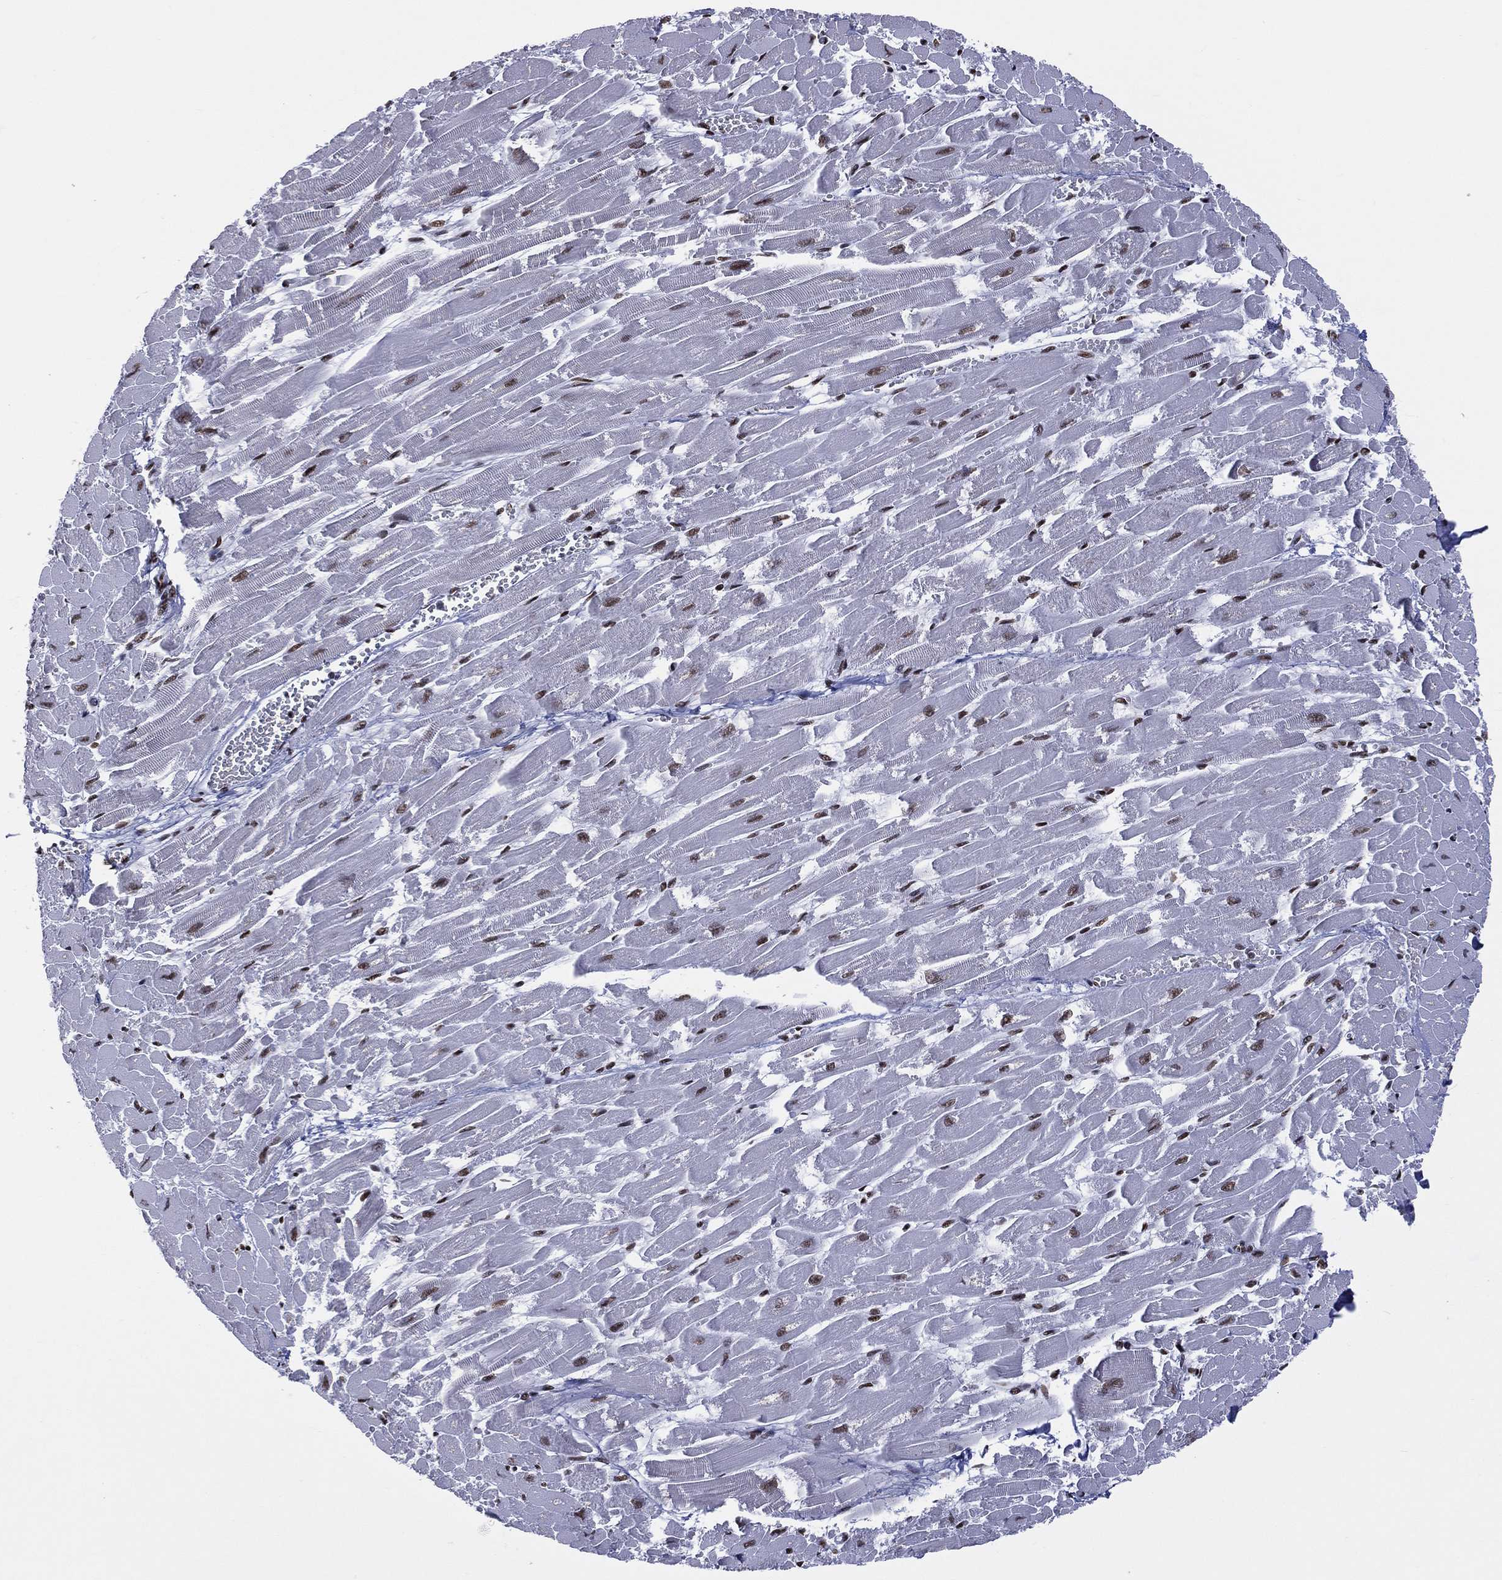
{"staining": {"intensity": "moderate", "quantity": "25%-75%", "location": "nuclear"}, "tissue": "heart muscle", "cell_type": "Cardiomyocytes", "image_type": "normal", "snomed": [{"axis": "morphology", "description": "Normal tissue, NOS"}, {"axis": "topography", "description": "Heart"}], "caption": "An image of human heart muscle stained for a protein demonstrates moderate nuclear brown staining in cardiomyocytes.", "gene": "ZNF7", "patient": {"sex": "female", "age": 52}}